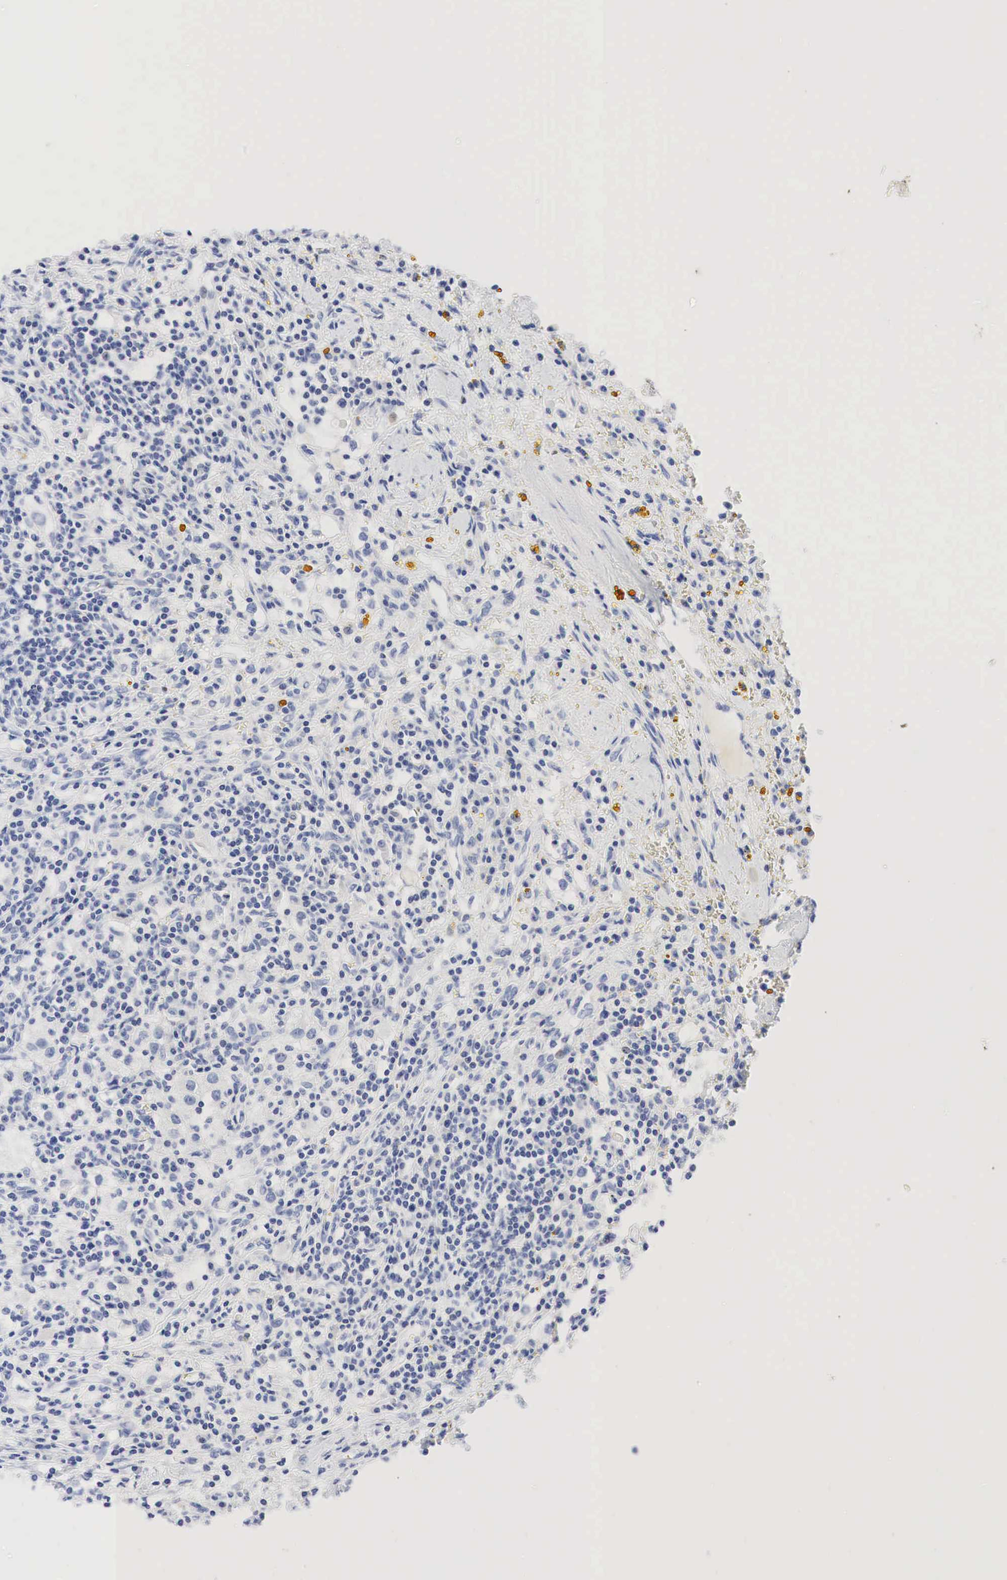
{"staining": {"intensity": "negative", "quantity": "none", "location": "none"}, "tissue": "renal cancer", "cell_type": "Tumor cells", "image_type": "cancer", "snomed": [{"axis": "morphology", "description": "Adenocarcinoma, NOS"}, {"axis": "topography", "description": "Kidney"}], "caption": "The immunohistochemistry (IHC) micrograph has no significant expression in tumor cells of renal adenocarcinoma tissue.", "gene": "NKX2-1", "patient": {"sex": "male", "age": 82}}